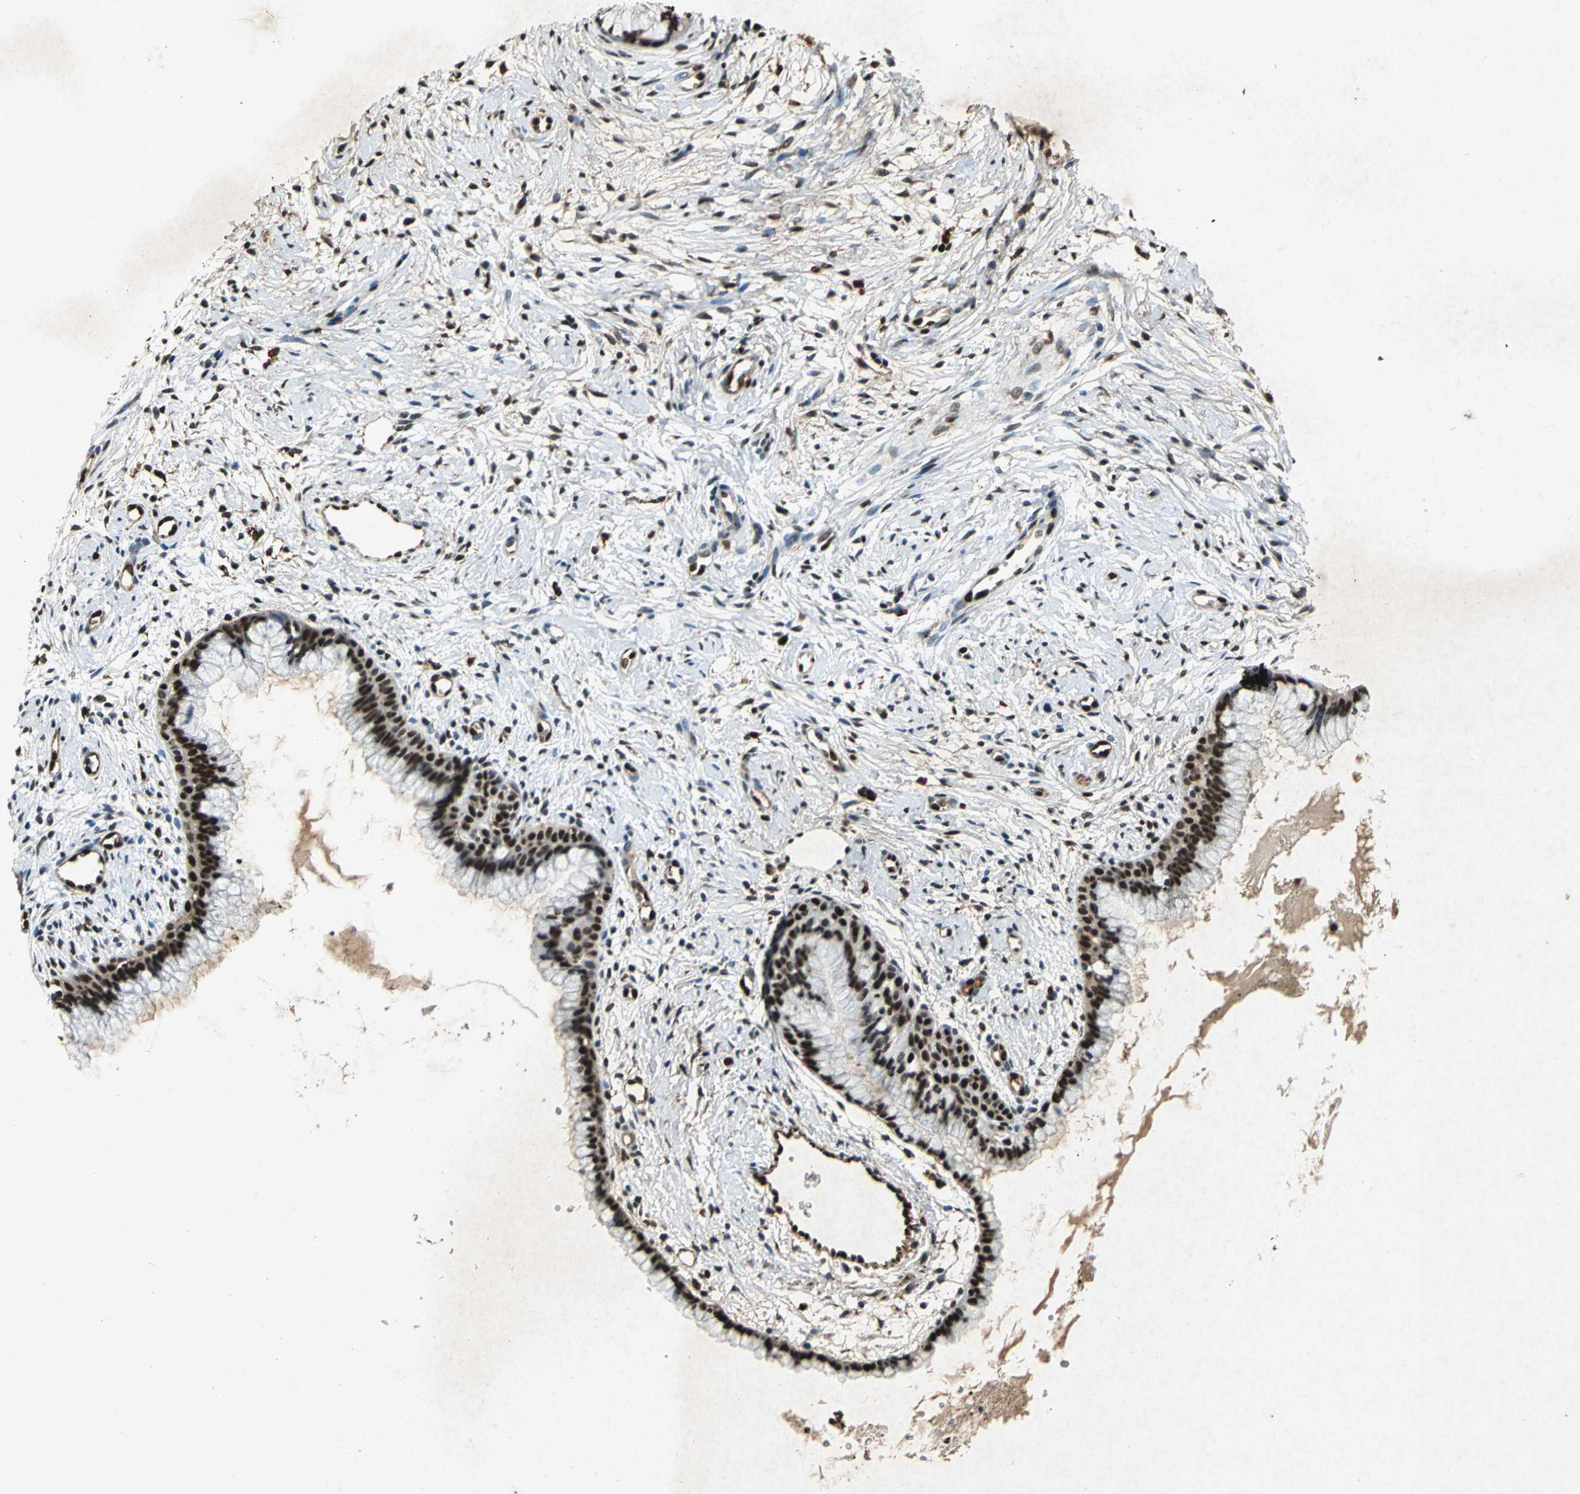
{"staining": {"intensity": "strong", "quantity": ">75%", "location": "nuclear"}, "tissue": "cervix", "cell_type": "Glandular cells", "image_type": "normal", "snomed": [{"axis": "morphology", "description": "Normal tissue, NOS"}, {"axis": "topography", "description": "Cervix"}], "caption": "Protein staining of benign cervix reveals strong nuclear positivity in about >75% of glandular cells.", "gene": "ANP32A", "patient": {"sex": "female", "age": 39}}